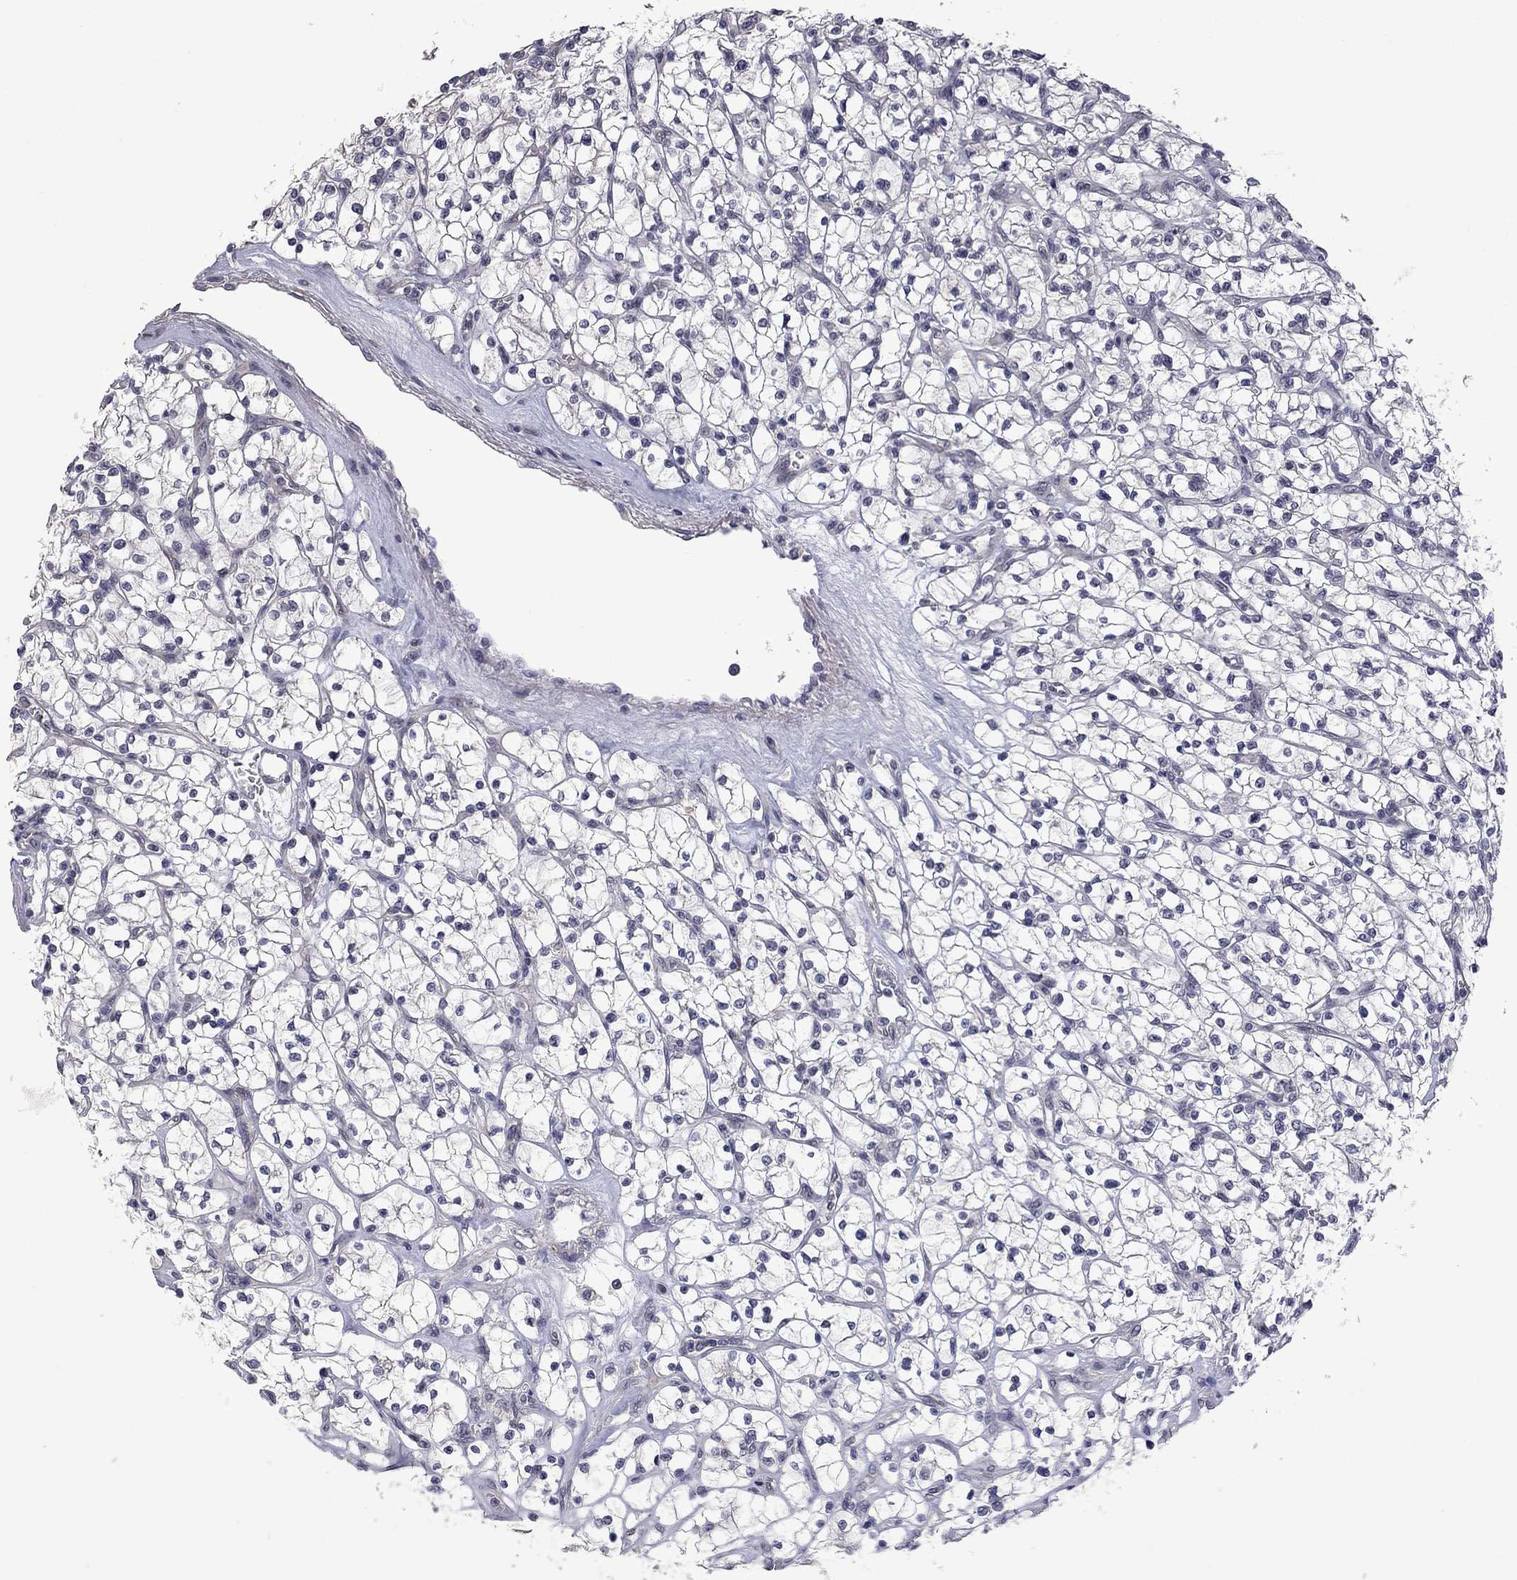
{"staining": {"intensity": "negative", "quantity": "none", "location": "none"}, "tissue": "renal cancer", "cell_type": "Tumor cells", "image_type": "cancer", "snomed": [{"axis": "morphology", "description": "Adenocarcinoma, NOS"}, {"axis": "topography", "description": "Kidney"}], "caption": "This is a micrograph of IHC staining of renal cancer (adenocarcinoma), which shows no staining in tumor cells.", "gene": "FABP12", "patient": {"sex": "female", "age": 64}}